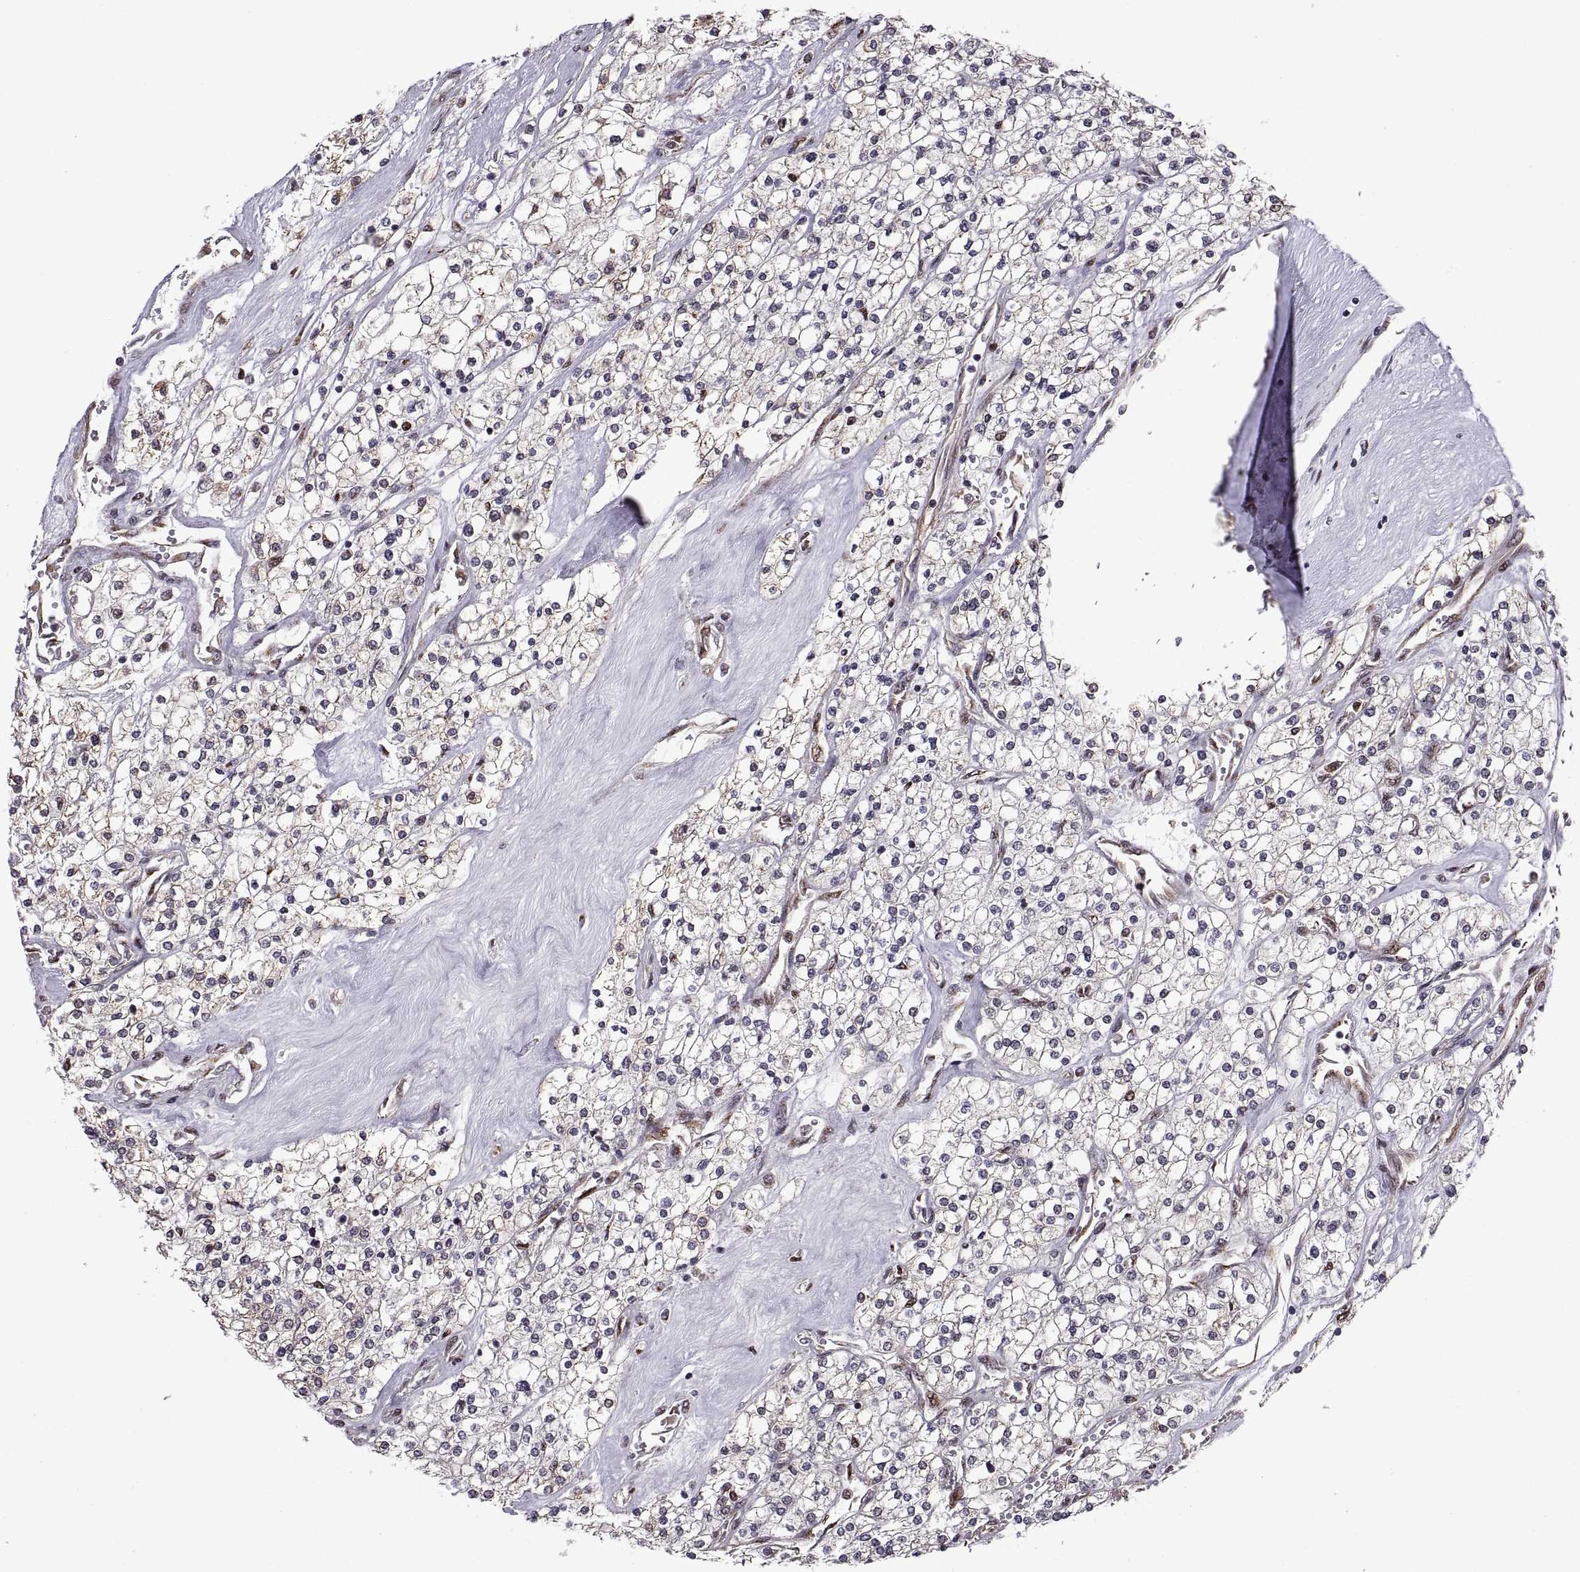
{"staining": {"intensity": "weak", "quantity": ">75%", "location": "cytoplasmic/membranous"}, "tissue": "renal cancer", "cell_type": "Tumor cells", "image_type": "cancer", "snomed": [{"axis": "morphology", "description": "Adenocarcinoma, NOS"}, {"axis": "topography", "description": "Kidney"}], "caption": "Protein expression analysis of human adenocarcinoma (renal) reveals weak cytoplasmic/membranous positivity in approximately >75% of tumor cells.", "gene": "ARRB1", "patient": {"sex": "male", "age": 80}}